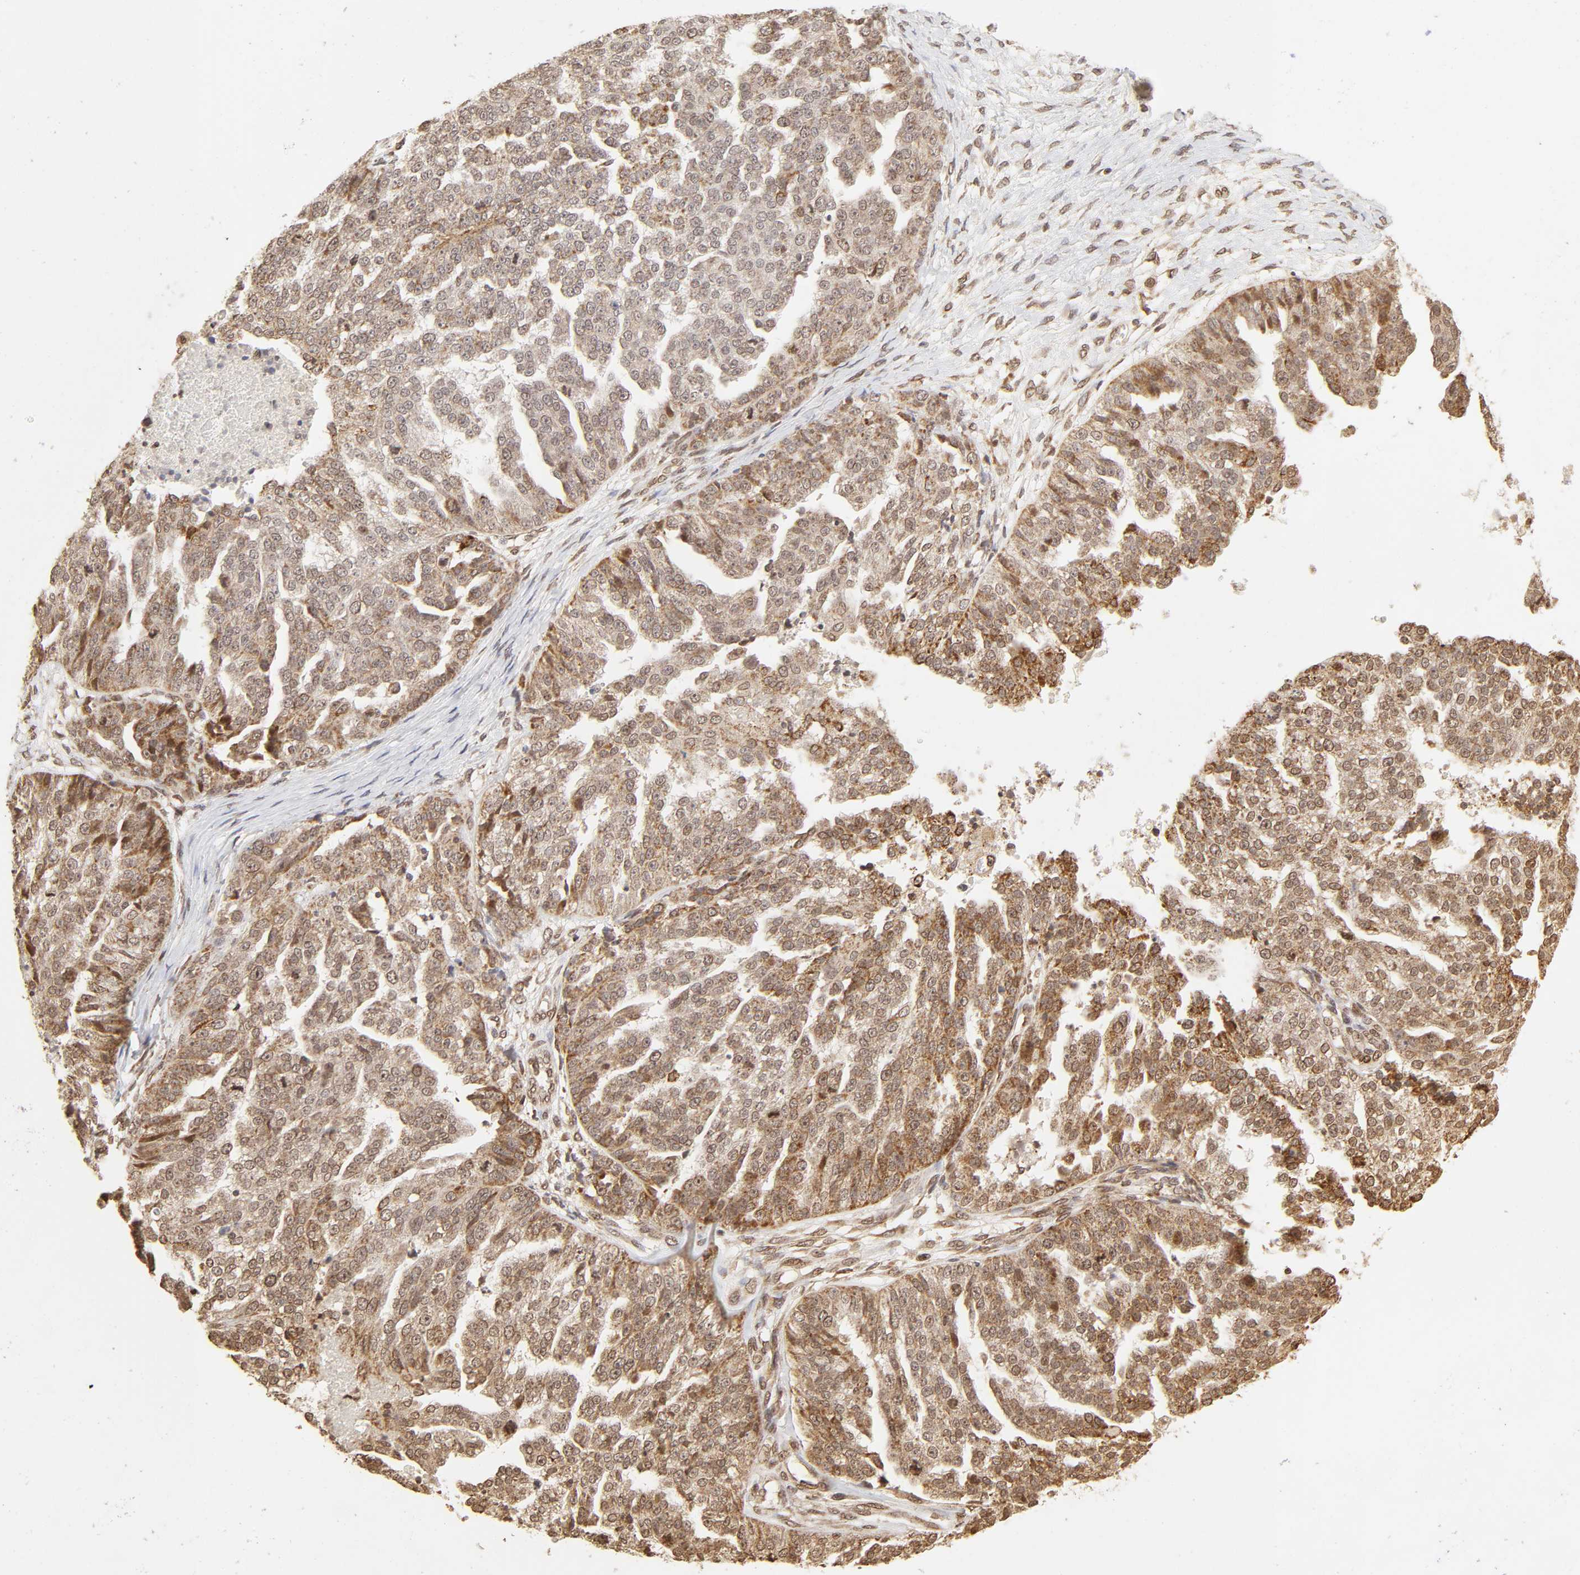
{"staining": {"intensity": "moderate", "quantity": ">75%", "location": "cytoplasmic/membranous,nuclear"}, "tissue": "ovarian cancer", "cell_type": "Tumor cells", "image_type": "cancer", "snomed": [{"axis": "morphology", "description": "Cystadenocarcinoma, serous, NOS"}, {"axis": "topography", "description": "Ovary"}], "caption": "Protein expression analysis of ovarian cancer (serous cystadenocarcinoma) reveals moderate cytoplasmic/membranous and nuclear staining in about >75% of tumor cells.", "gene": "MLLT6", "patient": {"sex": "female", "age": 58}}